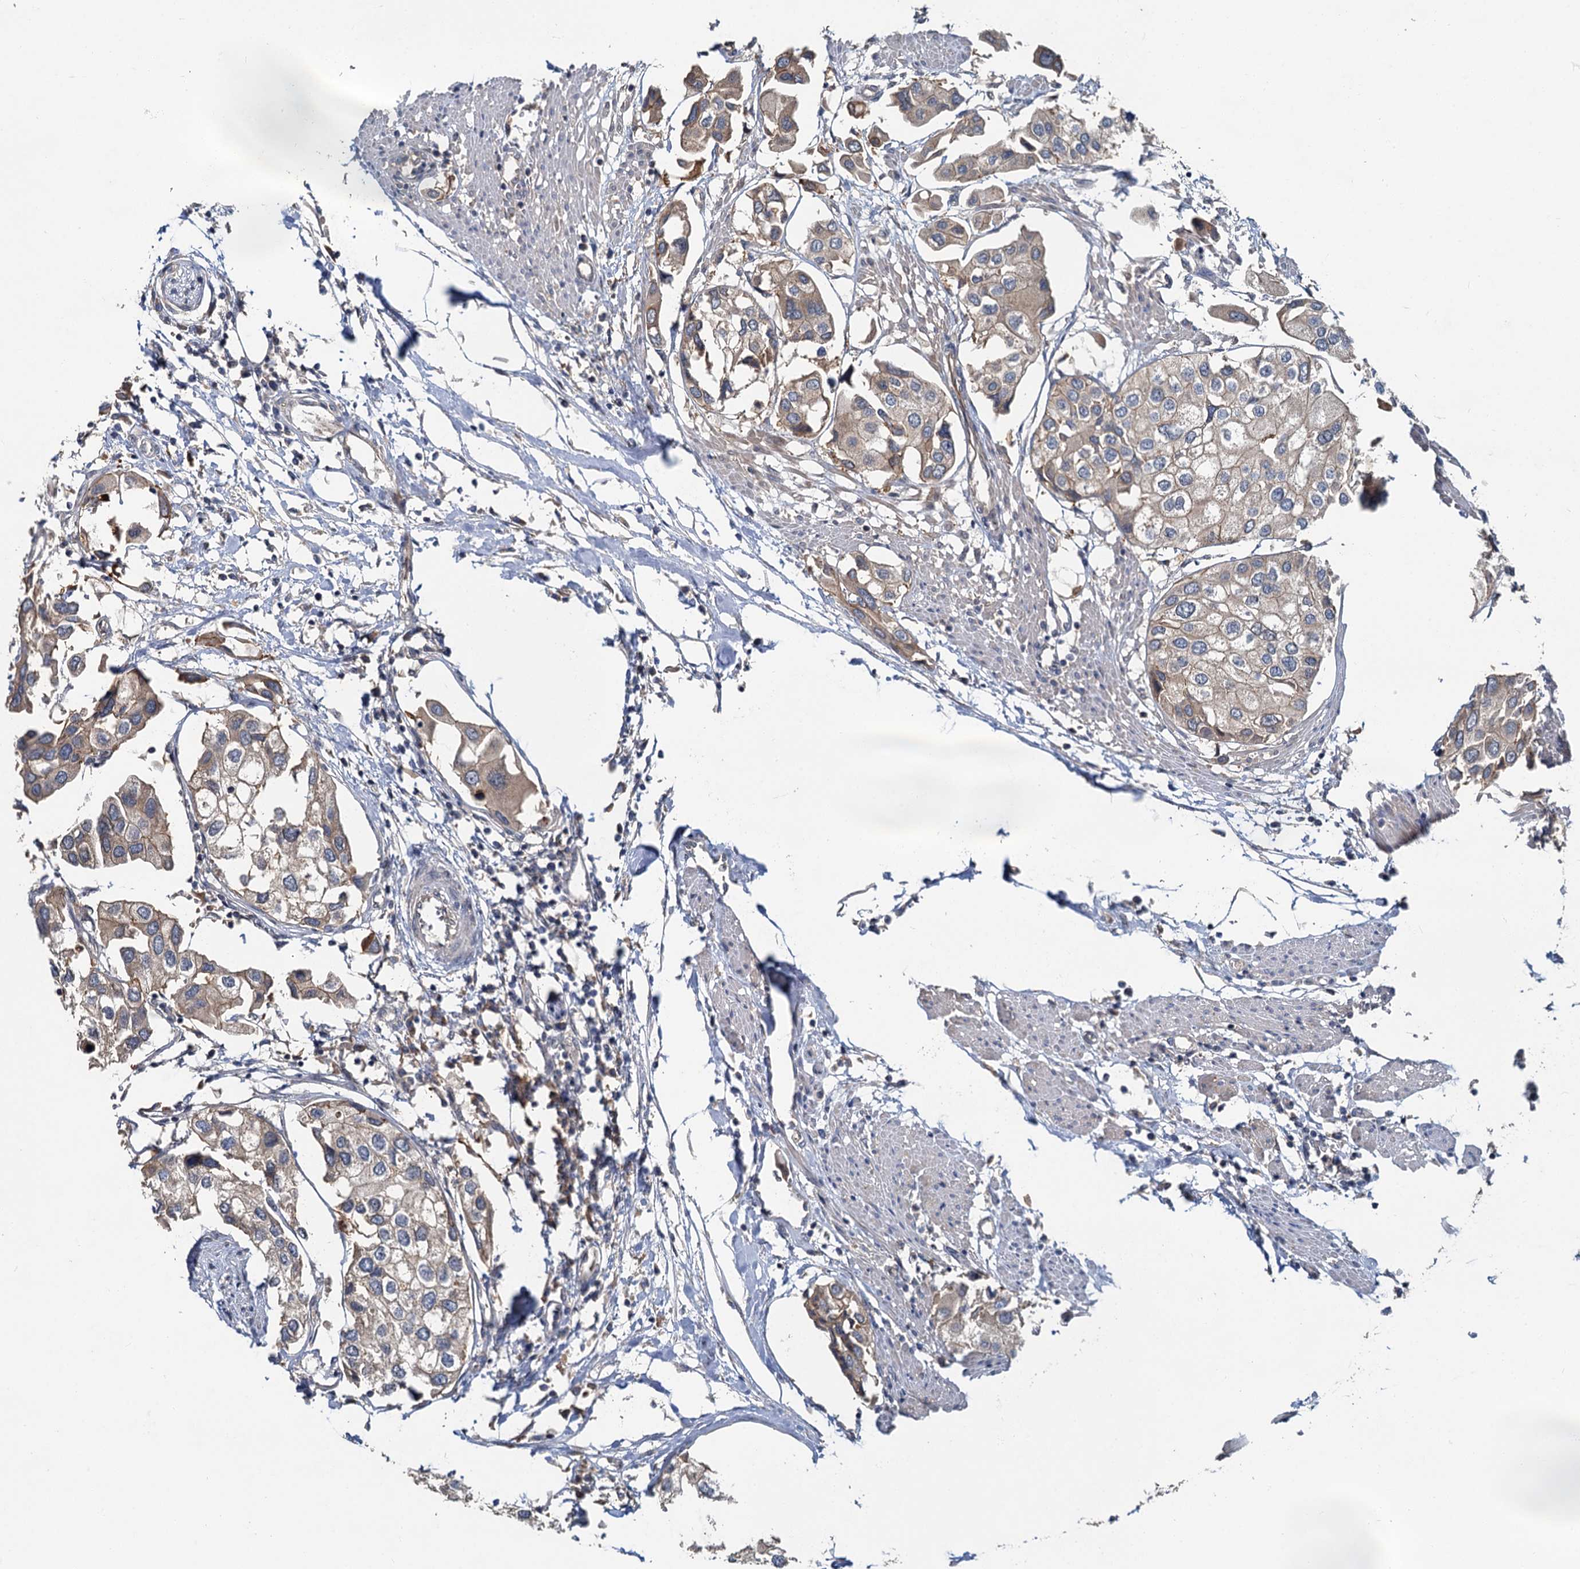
{"staining": {"intensity": "weak", "quantity": "25%-75%", "location": "cytoplasmic/membranous"}, "tissue": "urothelial cancer", "cell_type": "Tumor cells", "image_type": "cancer", "snomed": [{"axis": "morphology", "description": "Urothelial carcinoma, High grade"}, {"axis": "topography", "description": "Urinary bladder"}], "caption": "Immunohistochemical staining of high-grade urothelial carcinoma reveals weak cytoplasmic/membranous protein staining in approximately 25%-75% of tumor cells.", "gene": "ZNF324", "patient": {"sex": "male", "age": 64}}